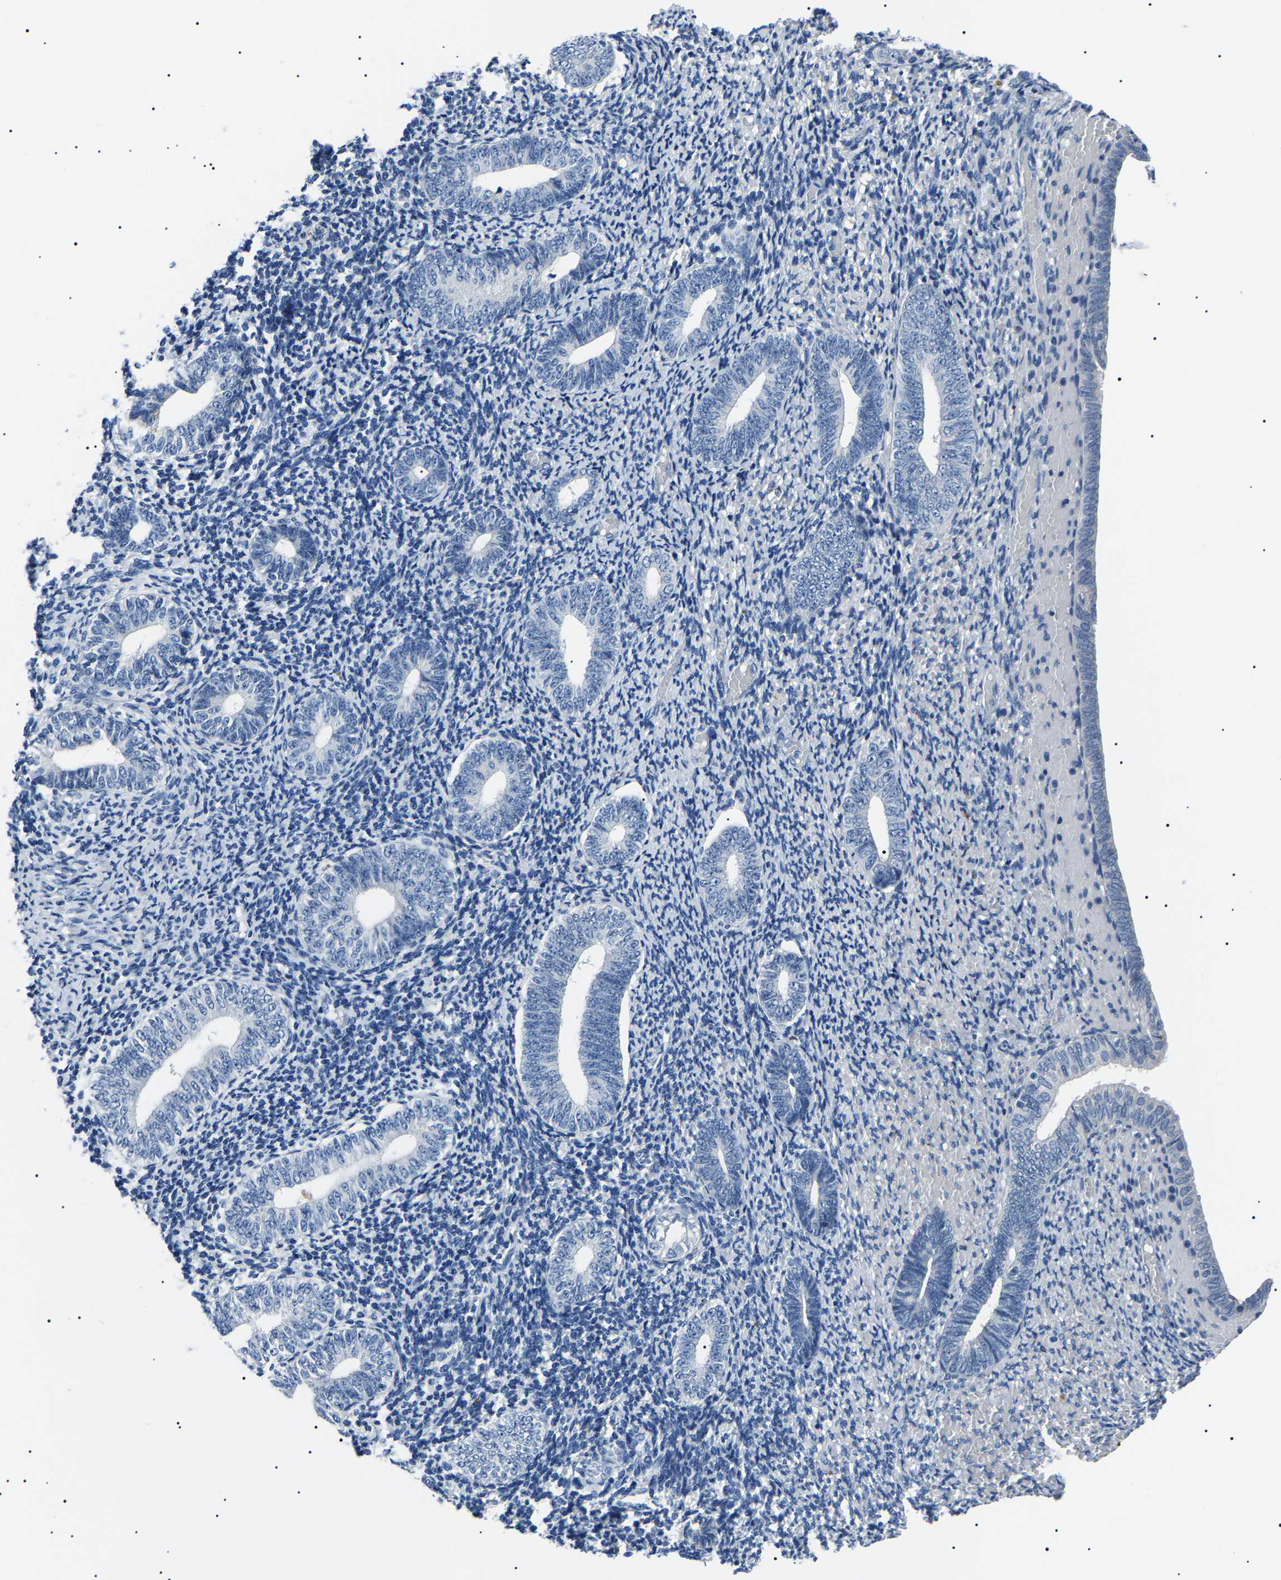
{"staining": {"intensity": "negative", "quantity": "none", "location": "none"}, "tissue": "endometrium", "cell_type": "Cells in endometrial stroma", "image_type": "normal", "snomed": [{"axis": "morphology", "description": "Normal tissue, NOS"}, {"axis": "topography", "description": "Endometrium"}], "caption": "Micrograph shows no significant protein staining in cells in endometrial stroma of normal endometrium.", "gene": "KLK15", "patient": {"sex": "female", "age": 66}}